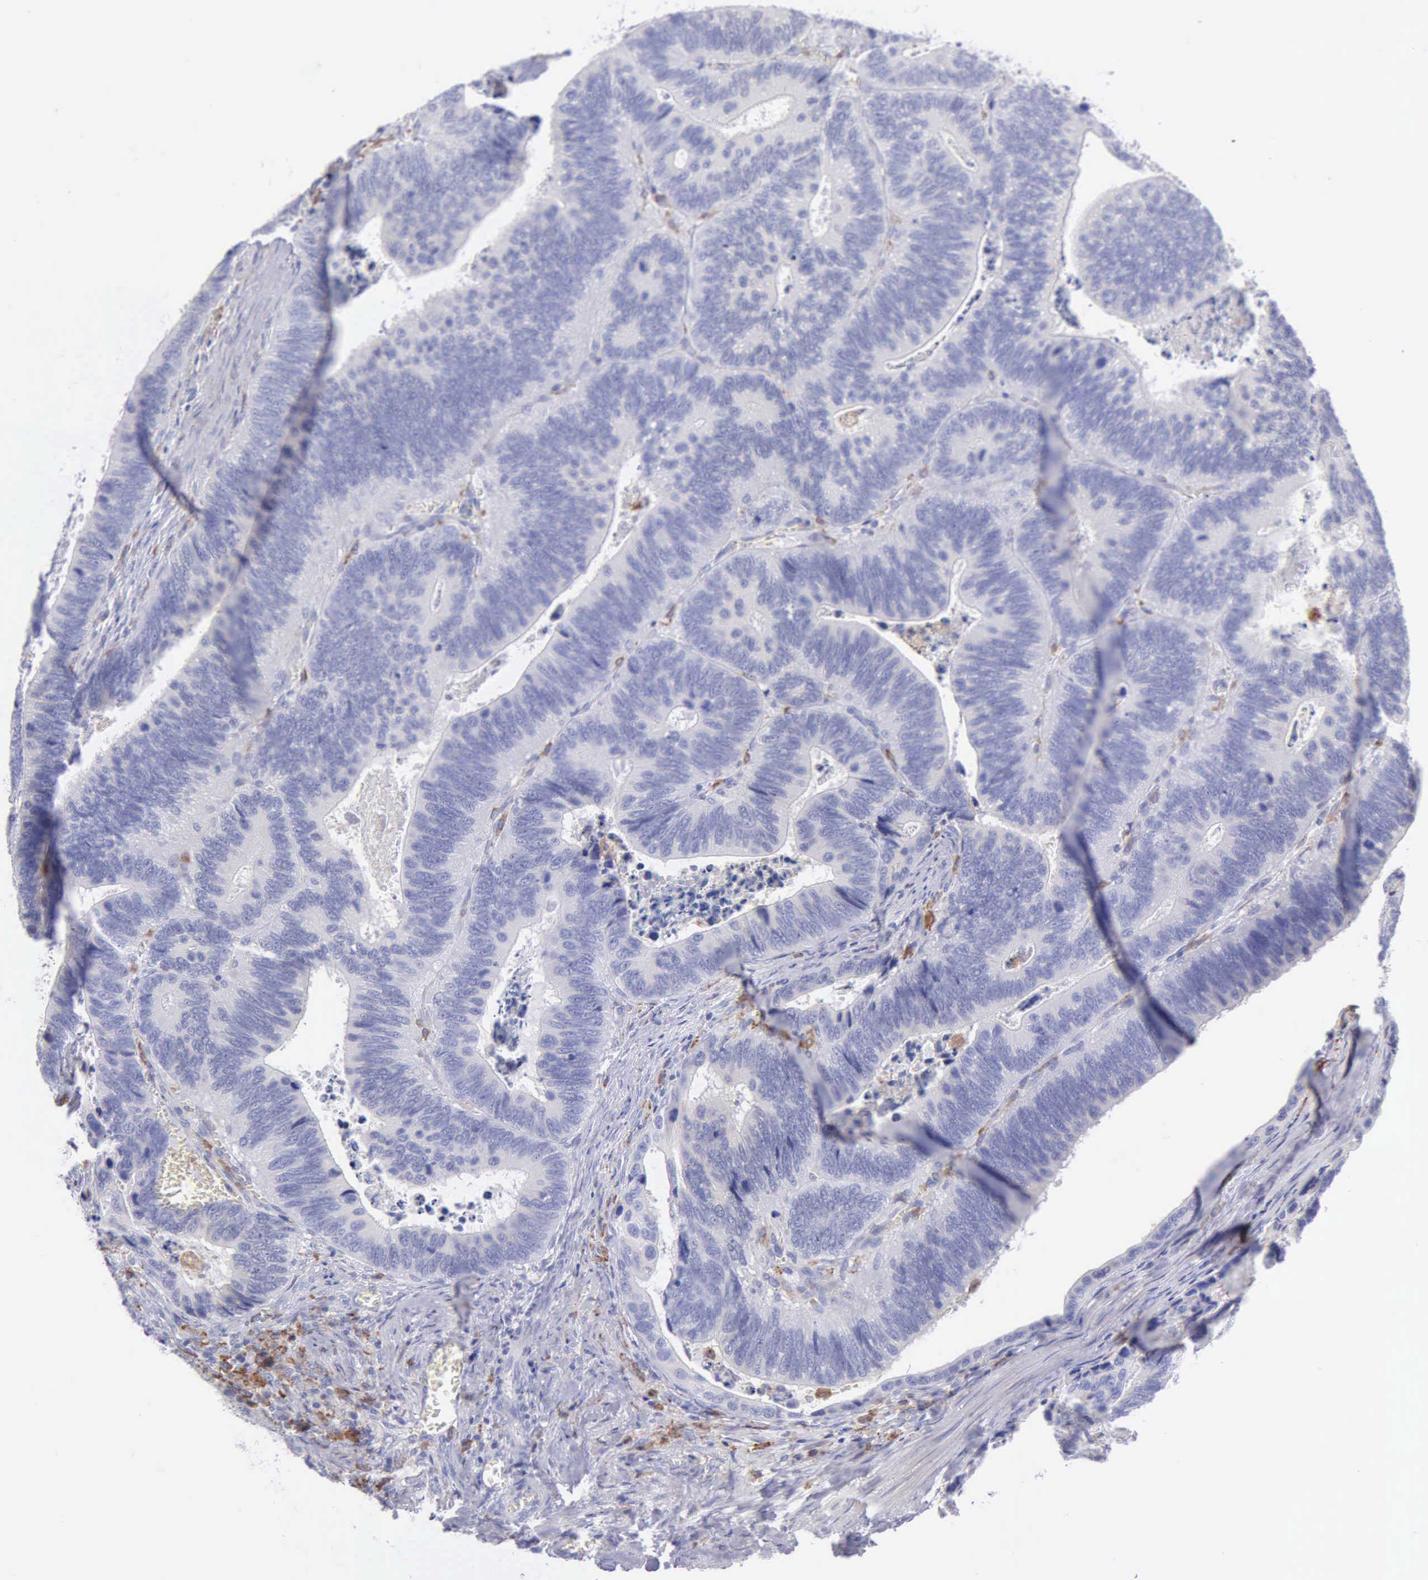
{"staining": {"intensity": "negative", "quantity": "none", "location": "none"}, "tissue": "colorectal cancer", "cell_type": "Tumor cells", "image_type": "cancer", "snomed": [{"axis": "morphology", "description": "Adenocarcinoma, NOS"}, {"axis": "topography", "description": "Colon"}], "caption": "There is no significant positivity in tumor cells of adenocarcinoma (colorectal).", "gene": "TYRP1", "patient": {"sex": "male", "age": 72}}